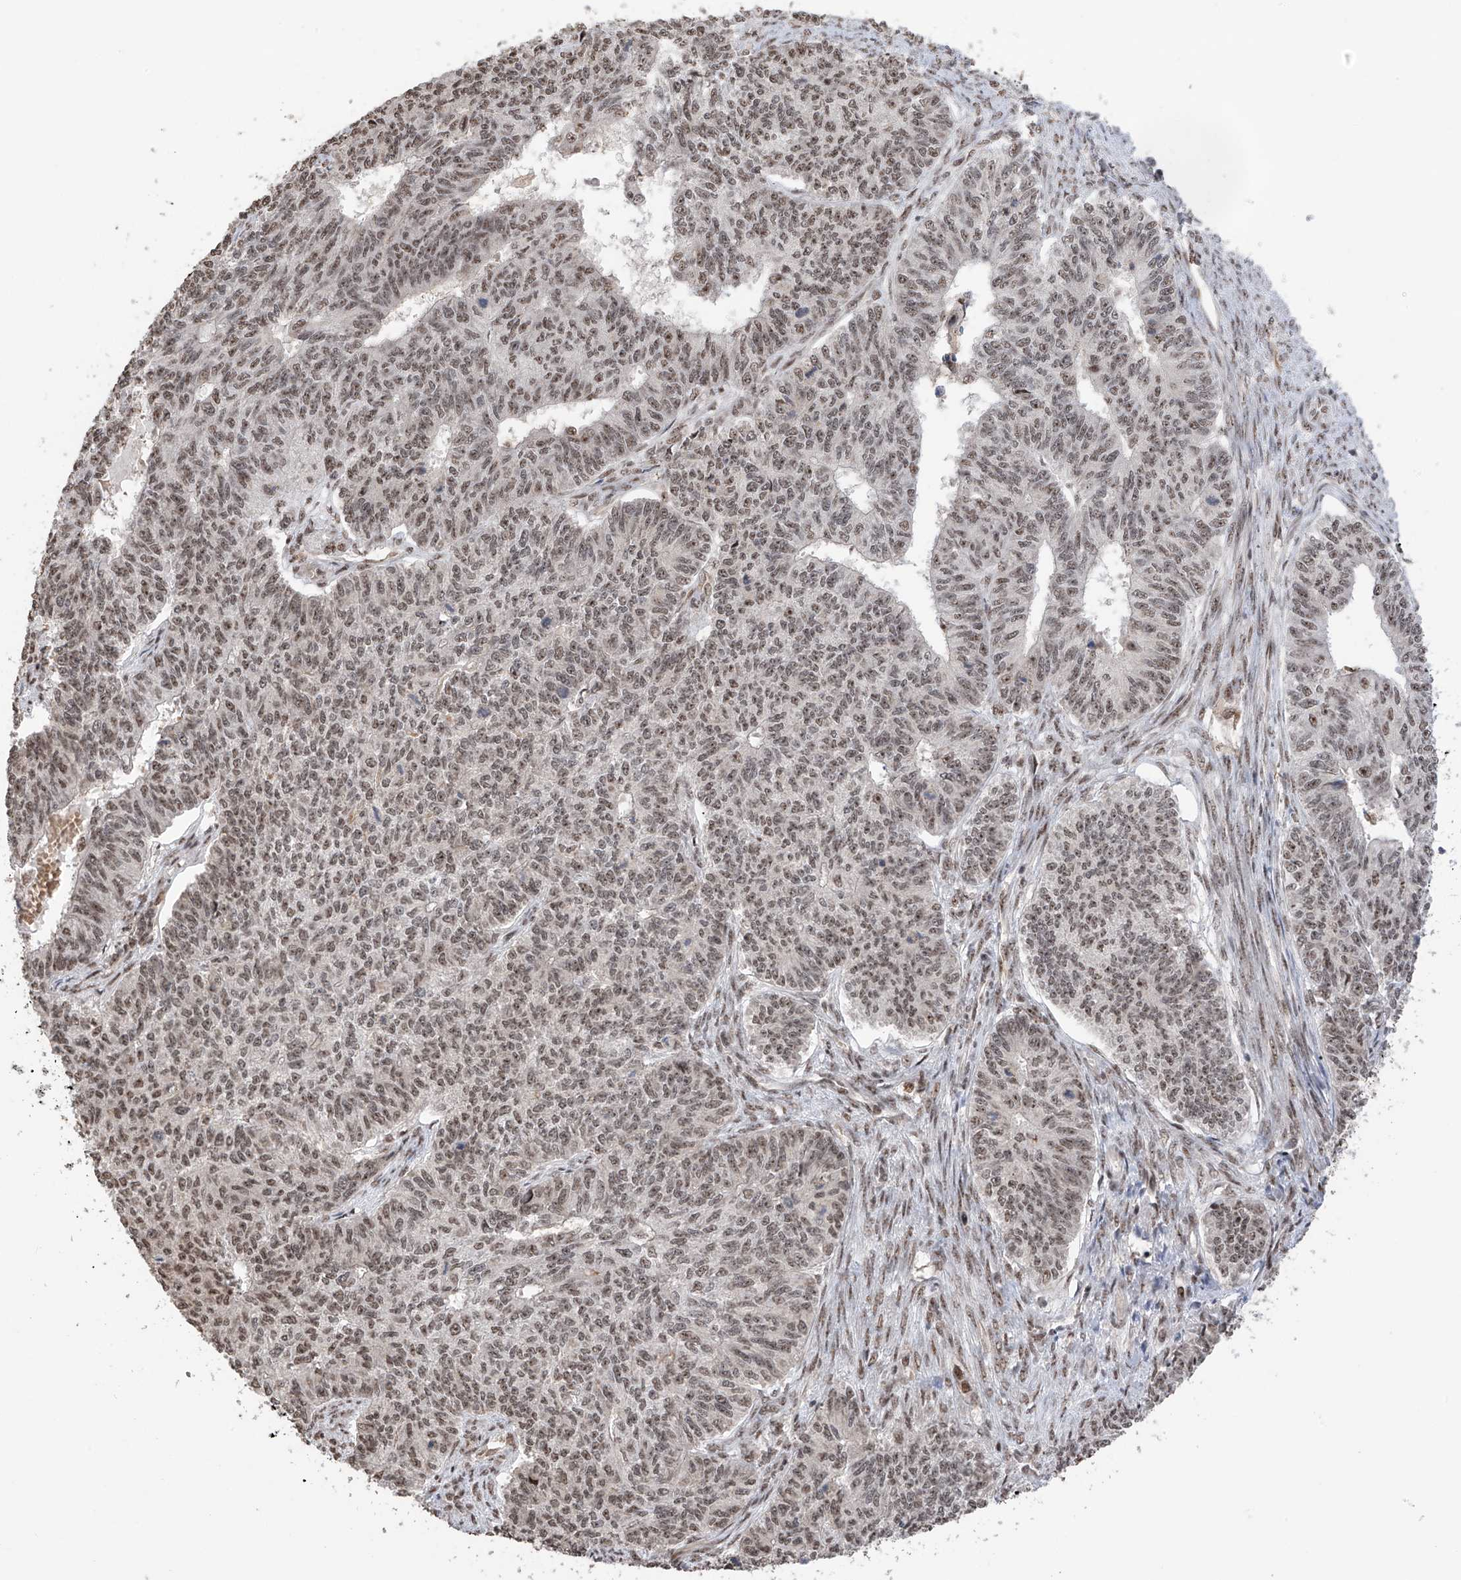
{"staining": {"intensity": "weak", "quantity": ">75%", "location": "nuclear"}, "tissue": "endometrial cancer", "cell_type": "Tumor cells", "image_type": "cancer", "snomed": [{"axis": "morphology", "description": "Adenocarcinoma, NOS"}, {"axis": "topography", "description": "Endometrium"}], "caption": "Immunohistochemistry photomicrograph of human adenocarcinoma (endometrial) stained for a protein (brown), which shows low levels of weak nuclear positivity in about >75% of tumor cells.", "gene": "C1orf131", "patient": {"sex": "female", "age": 32}}